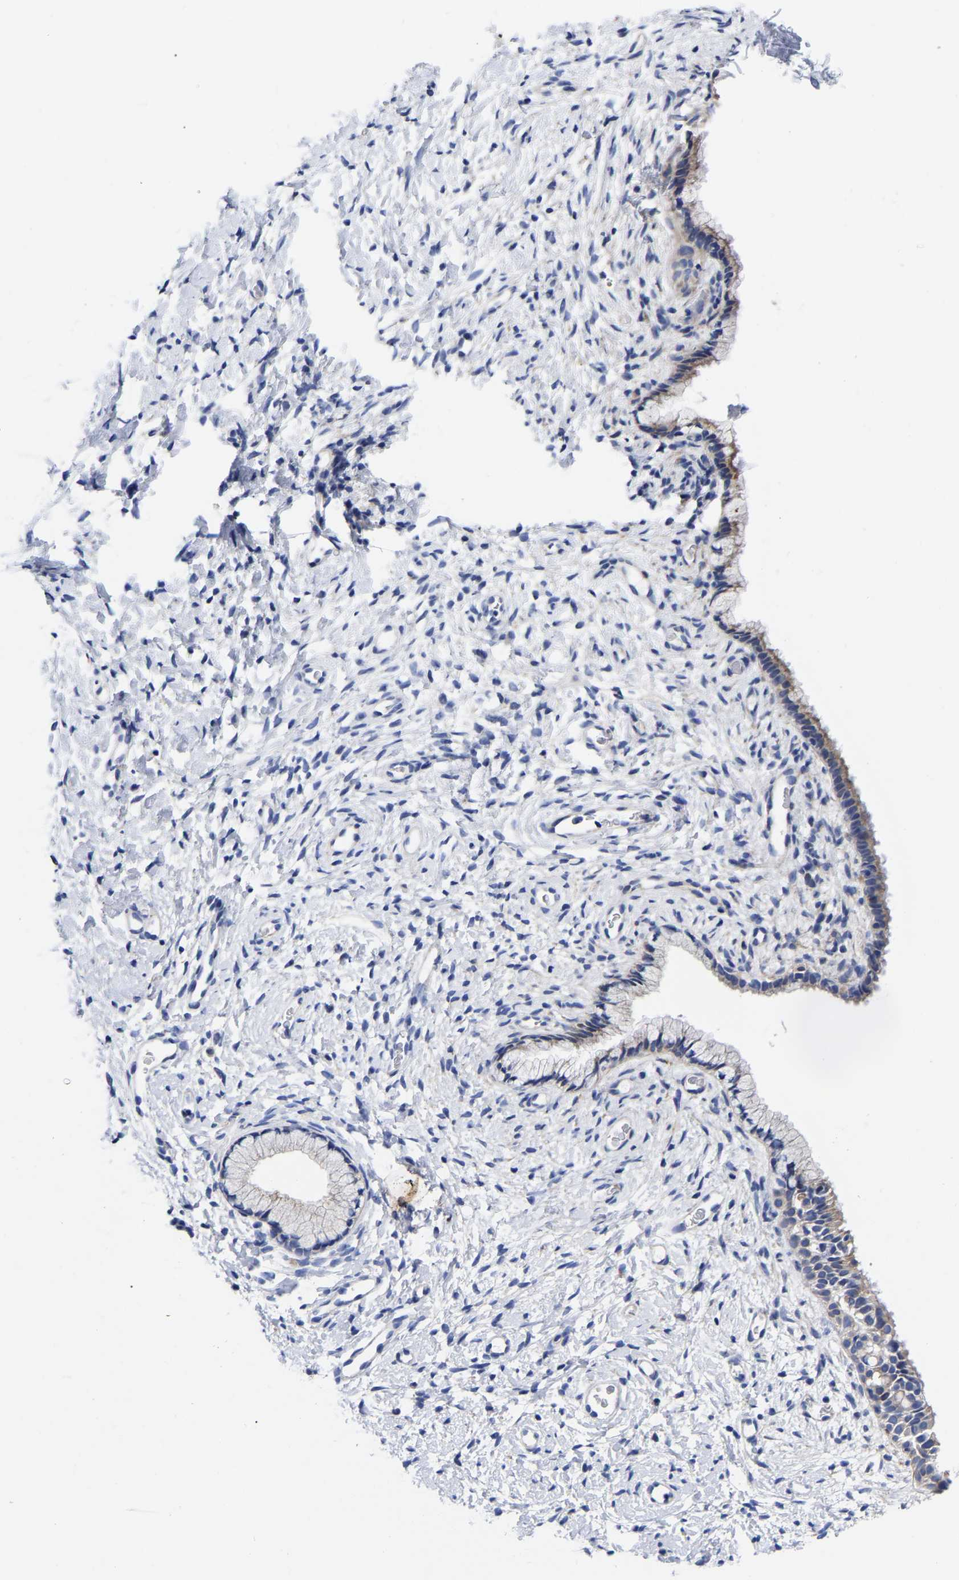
{"staining": {"intensity": "moderate", "quantity": "<25%", "location": "cytoplasmic/membranous"}, "tissue": "cervix", "cell_type": "Glandular cells", "image_type": "normal", "snomed": [{"axis": "morphology", "description": "Normal tissue, NOS"}, {"axis": "topography", "description": "Cervix"}], "caption": "Immunohistochemistry (IHC) of unremarkable human cervix reveals low levels of moderate cytoplasmic/membranous staining in approximately <25% of glandular cells. (DAB = brown stain, brightfield microscopy at high magnification).", "gene": "CFAP298", "patient": {"sex": "female", "age": 72}}